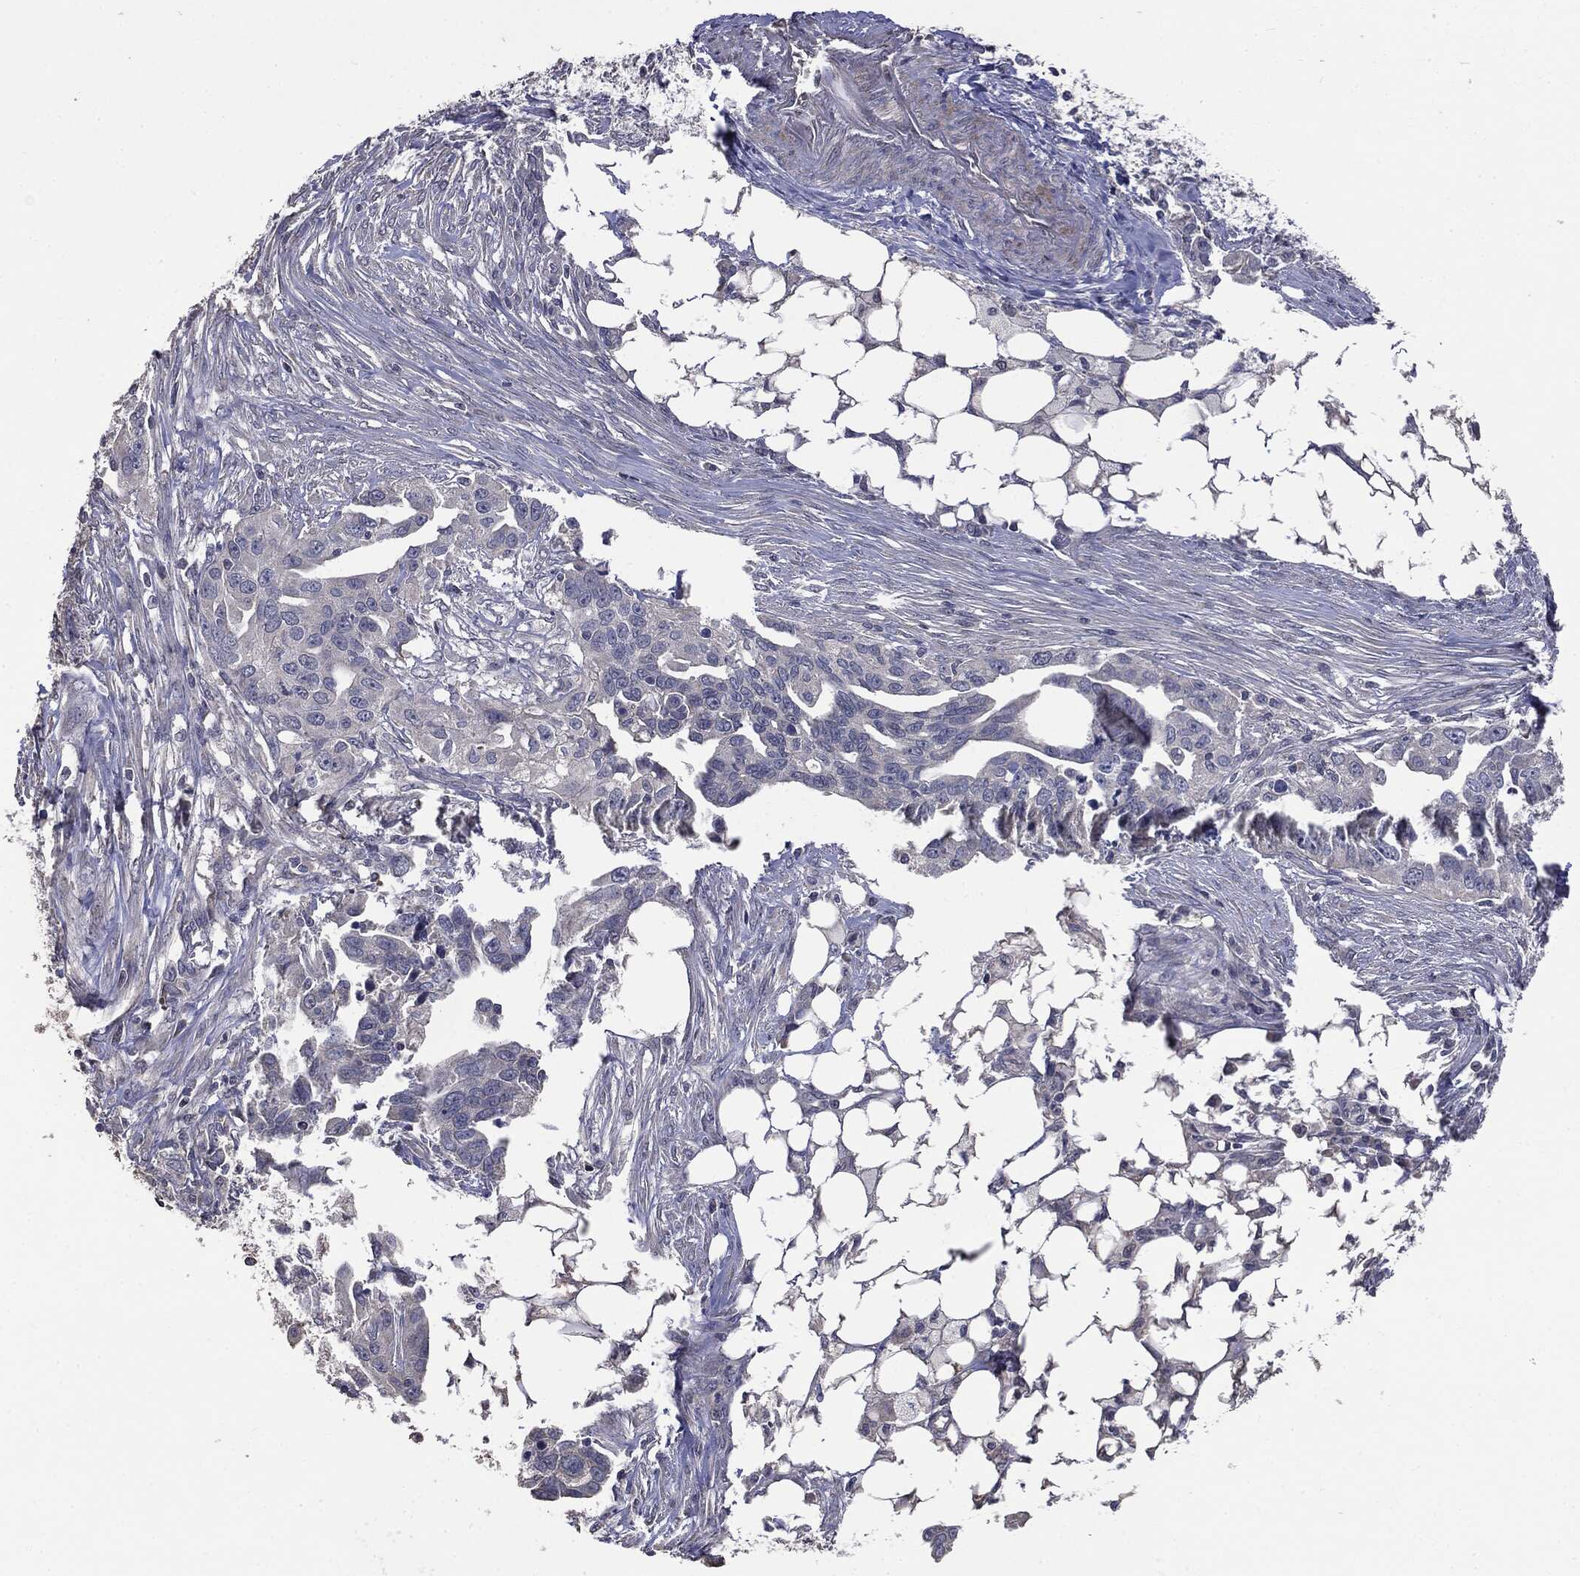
{"staining": {"intensity": "negative", "quantity": "none", "location": "none"}, "tissue": "ovarian cancer", "cell_type": "Tumor cells", "image_type": "cancer", "snomed": [{"axis": "morphology", "description": "Carcinoma, endometroid"}, {"axis": "morphology", "description": "Cystadenocarcinoma, serous, NOS"}, {"axis": "topography", "description": "Ovary"}], "caption": "Protein analysis of endometroid carcinoma (ovarian) displays no significant staining in tumor cells.", "gene": "MTOR", "patient": {"sex": "female", "age": 45}}